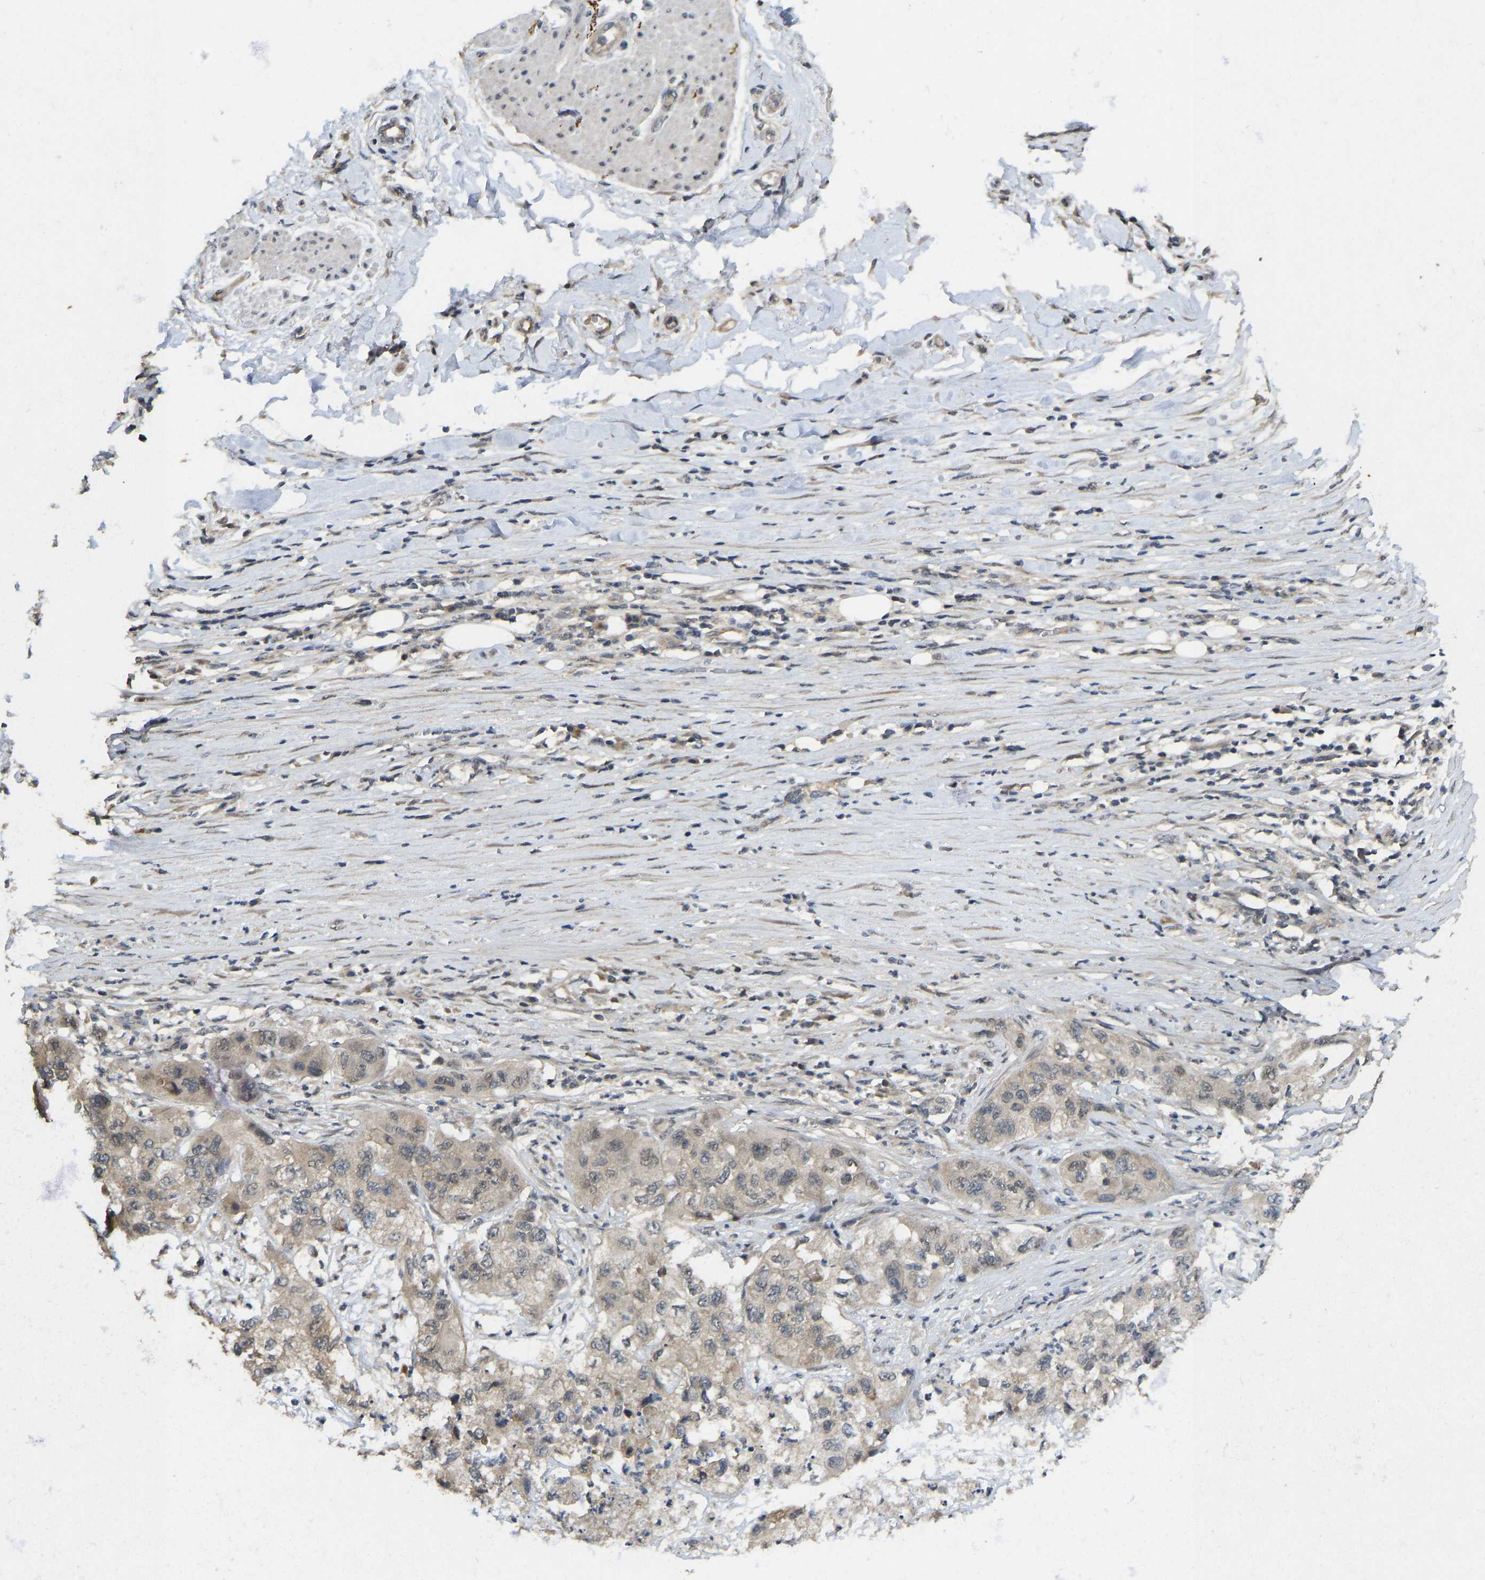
{"staining": {"intensity": "weak", "quantity": ">75%", "location": "cytoplasmic/membranous"}, "tissue": "pancreatic cancer", "cell_type": "Tumor cells", "image_type": "cancer", "snomed": [{"axis": "morphology", "description": "Adenocarcinoma, NOS"}, {"axis": "topography", "description": "Pancreas"}], "caption": "Weak cytoplasmic/membranous staining is appreciated in about >75% of tumor cells in pancreatic cancer (adenocarcinoma).", "gene": "NDRG3", "patient": {"sex": "female", "age": 78}}